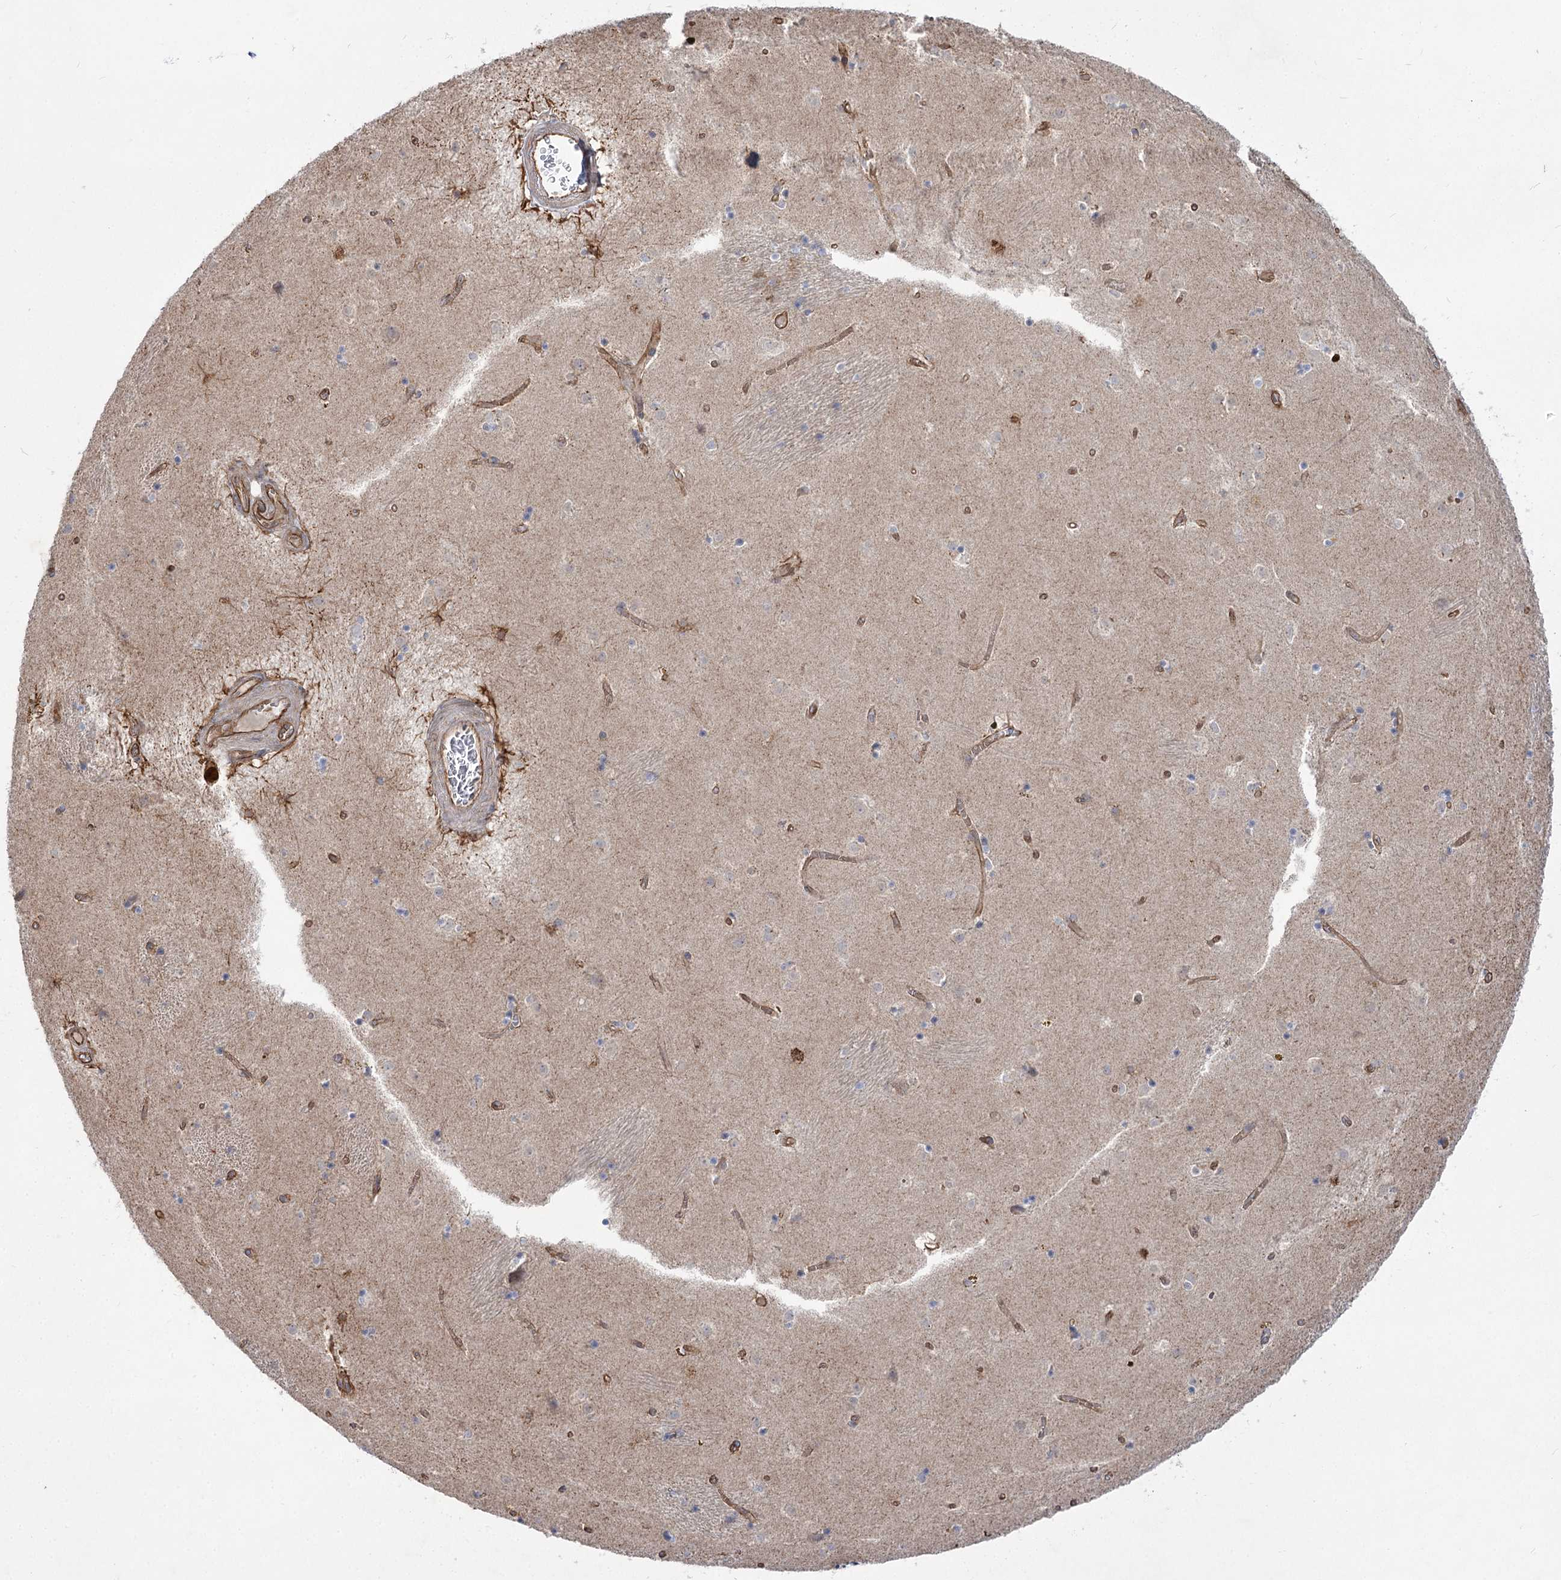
{"staining": {"intensity": "negative", "quantity": "none", "location": "none"}, "tissue": "caudate", "cell_type": "Glial cells", "image_type": "normal", "snomed": [{"axis": "morphology", "description": "Normal tissue, NOS"}, {"axis": "topography", "description": "Lateral ventricle wall"}], "caption": "IHC histopathology image of unremarkable caudate: caudate stained with DAB (3,3'-diaminobenzidine) demonstrates no significant protein positivity in glial cells.", "gene": "SH3BP5L", "patient": {"sex": "male", "age": 70}}